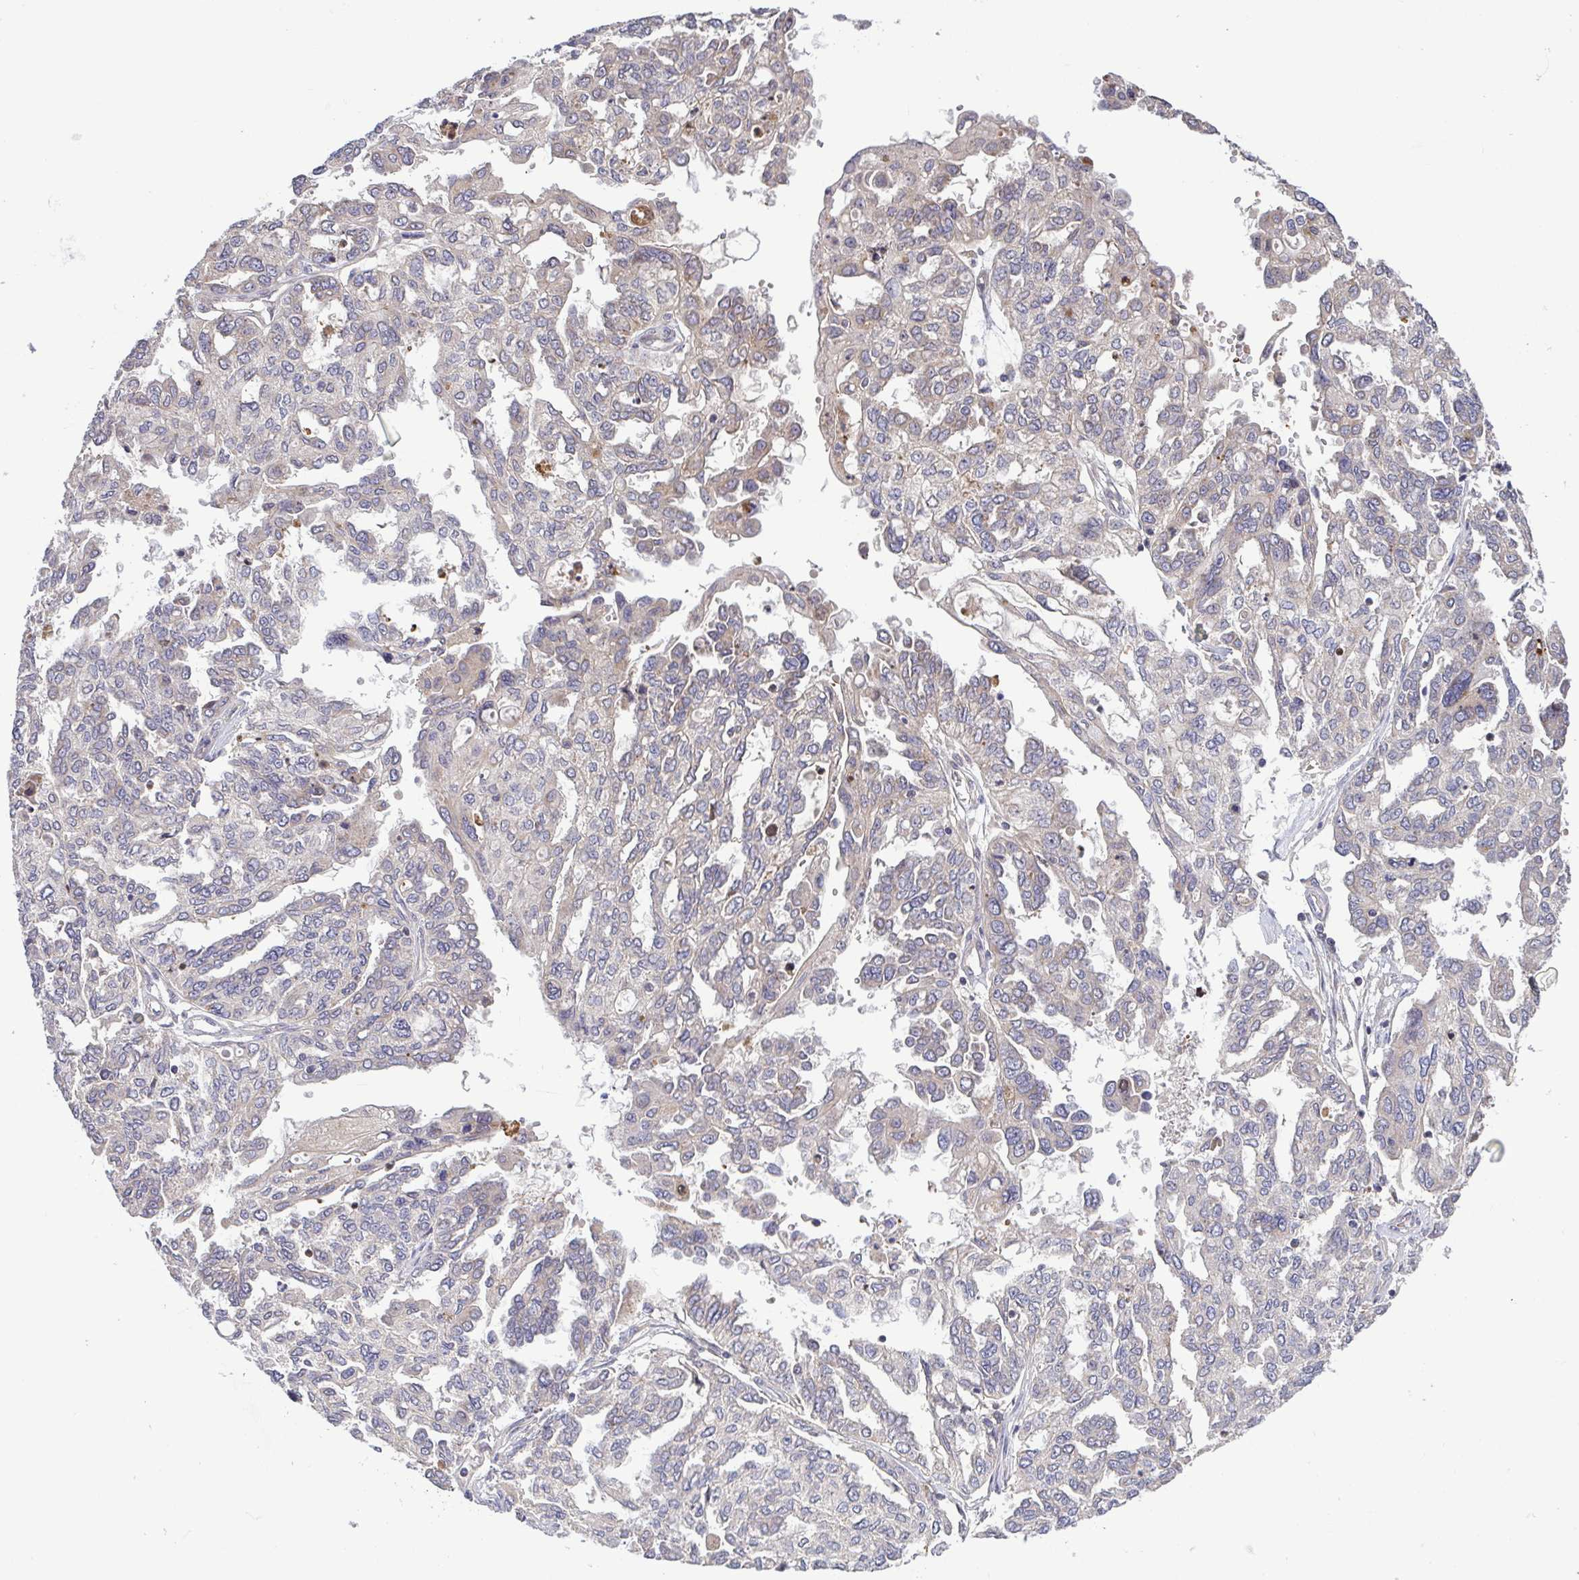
{"staining": {"intensity": "weak", "quantity": "<25%", "location": "cytoplasmic/membranous"}, "tissue": "ovarian cancer", "cell_type": "Tumor cells", "image_type": "cancer", "snomed": [{"axis": "morphology", "description": "Cystadenocarcinoma, serous, NOS"}, {"axis": "topography", "description": "Ovary"}], "caption": "Immunohistochemical staining of human ovarian cancer (serous cystadenocarcinoma) exhibits no significant positivity in tumor cells.", "gene": "OSBPL7", "patient": {"sex": "female", "age": 53}}